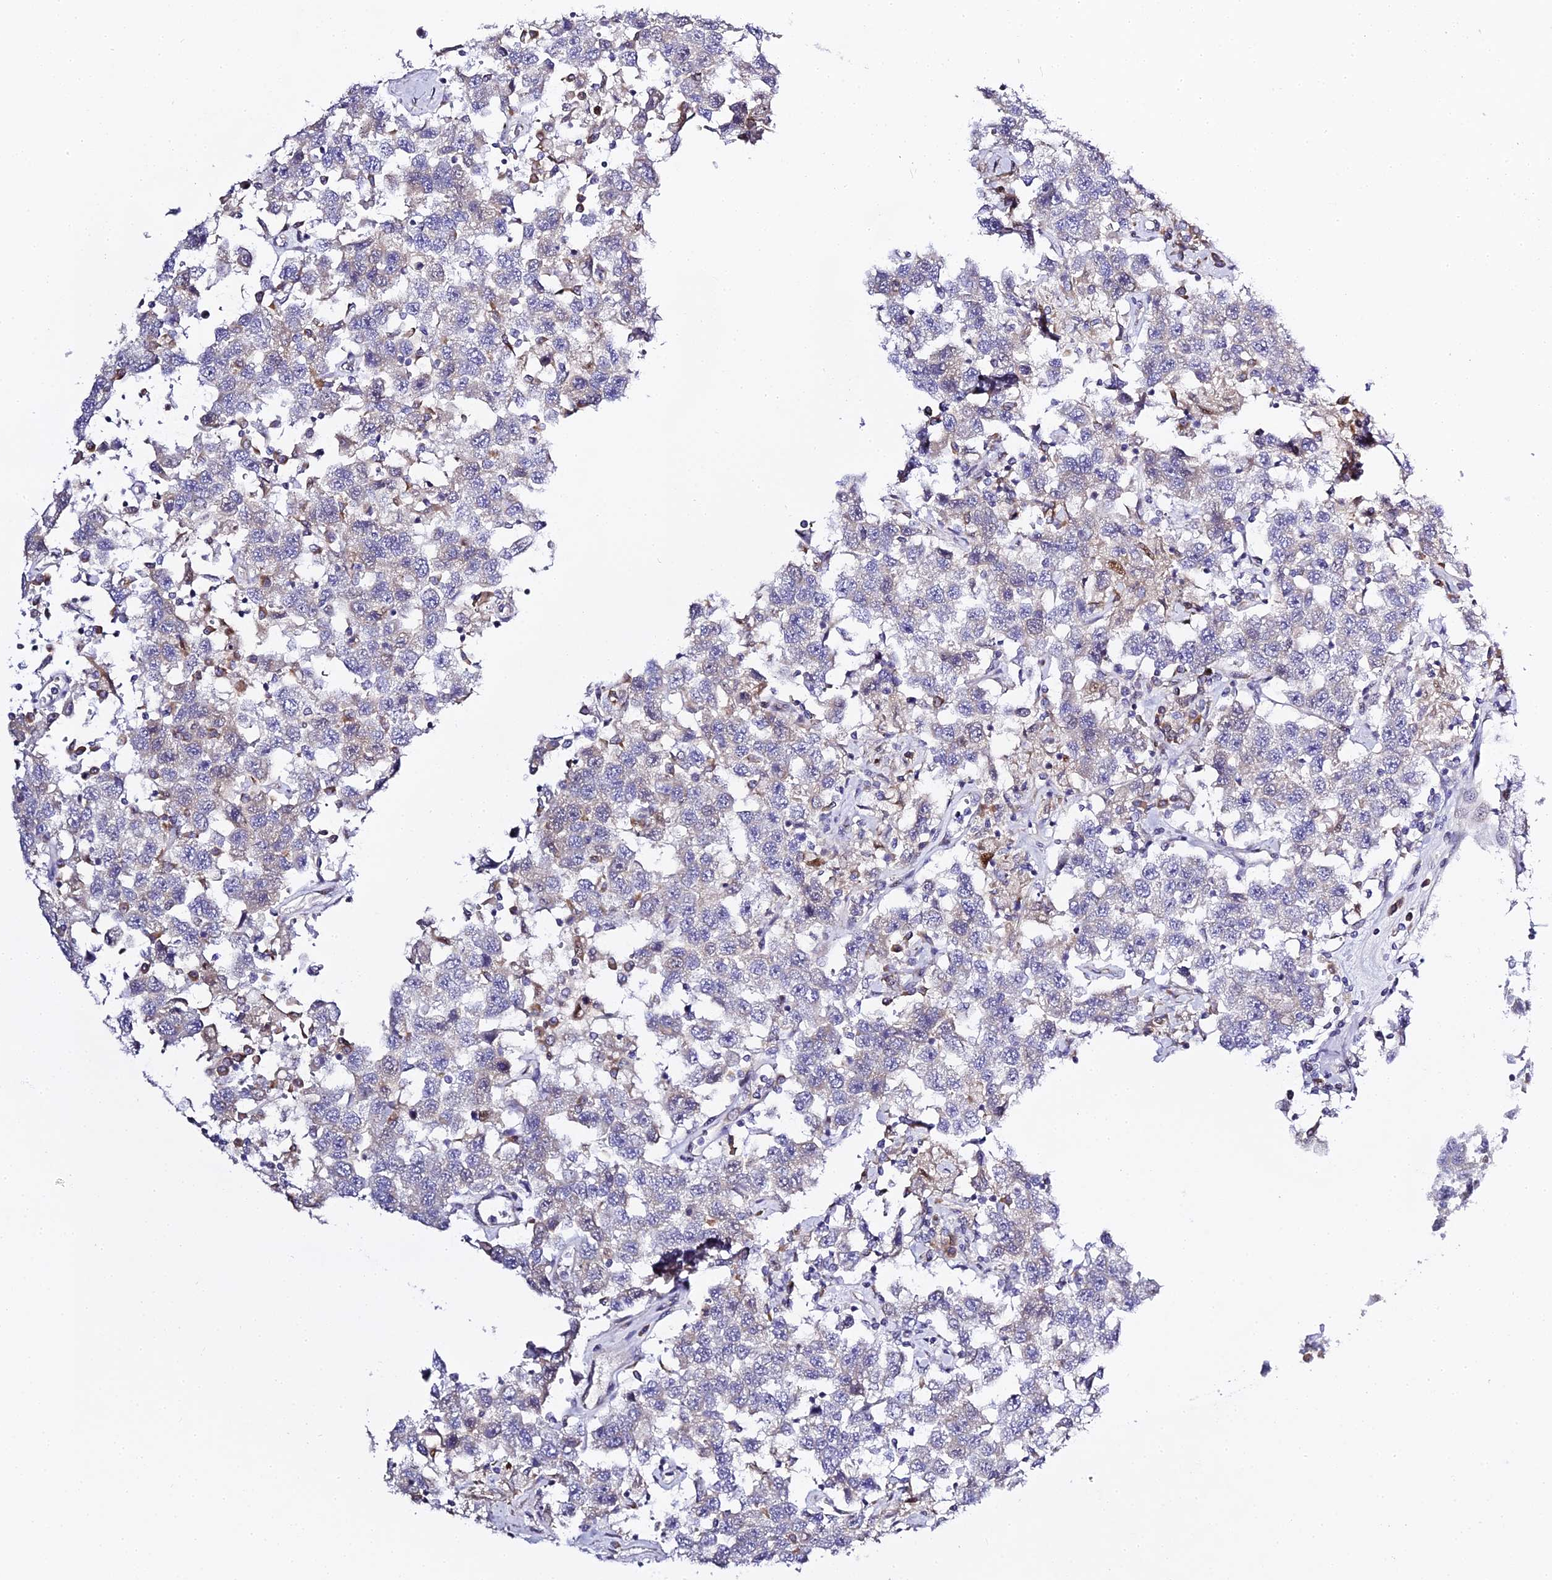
{"staining": {"intensity": "negative", "quantity": "none", "location": "none"}, "tissue": "testis cancer", "cell_type": "Tumor cells", "image_type": "cancer", "snomed": [{"axis": "morphology", "description": "Seminoma, NOS"}, {"axis": "topography", "description": "Testis"}], "caption": "This is an immunohistochemistry image of testis seminoma. There is no staining in tumor cells.", "gene": "SERP1", "patient": {"sex": "male", "age": 41}}